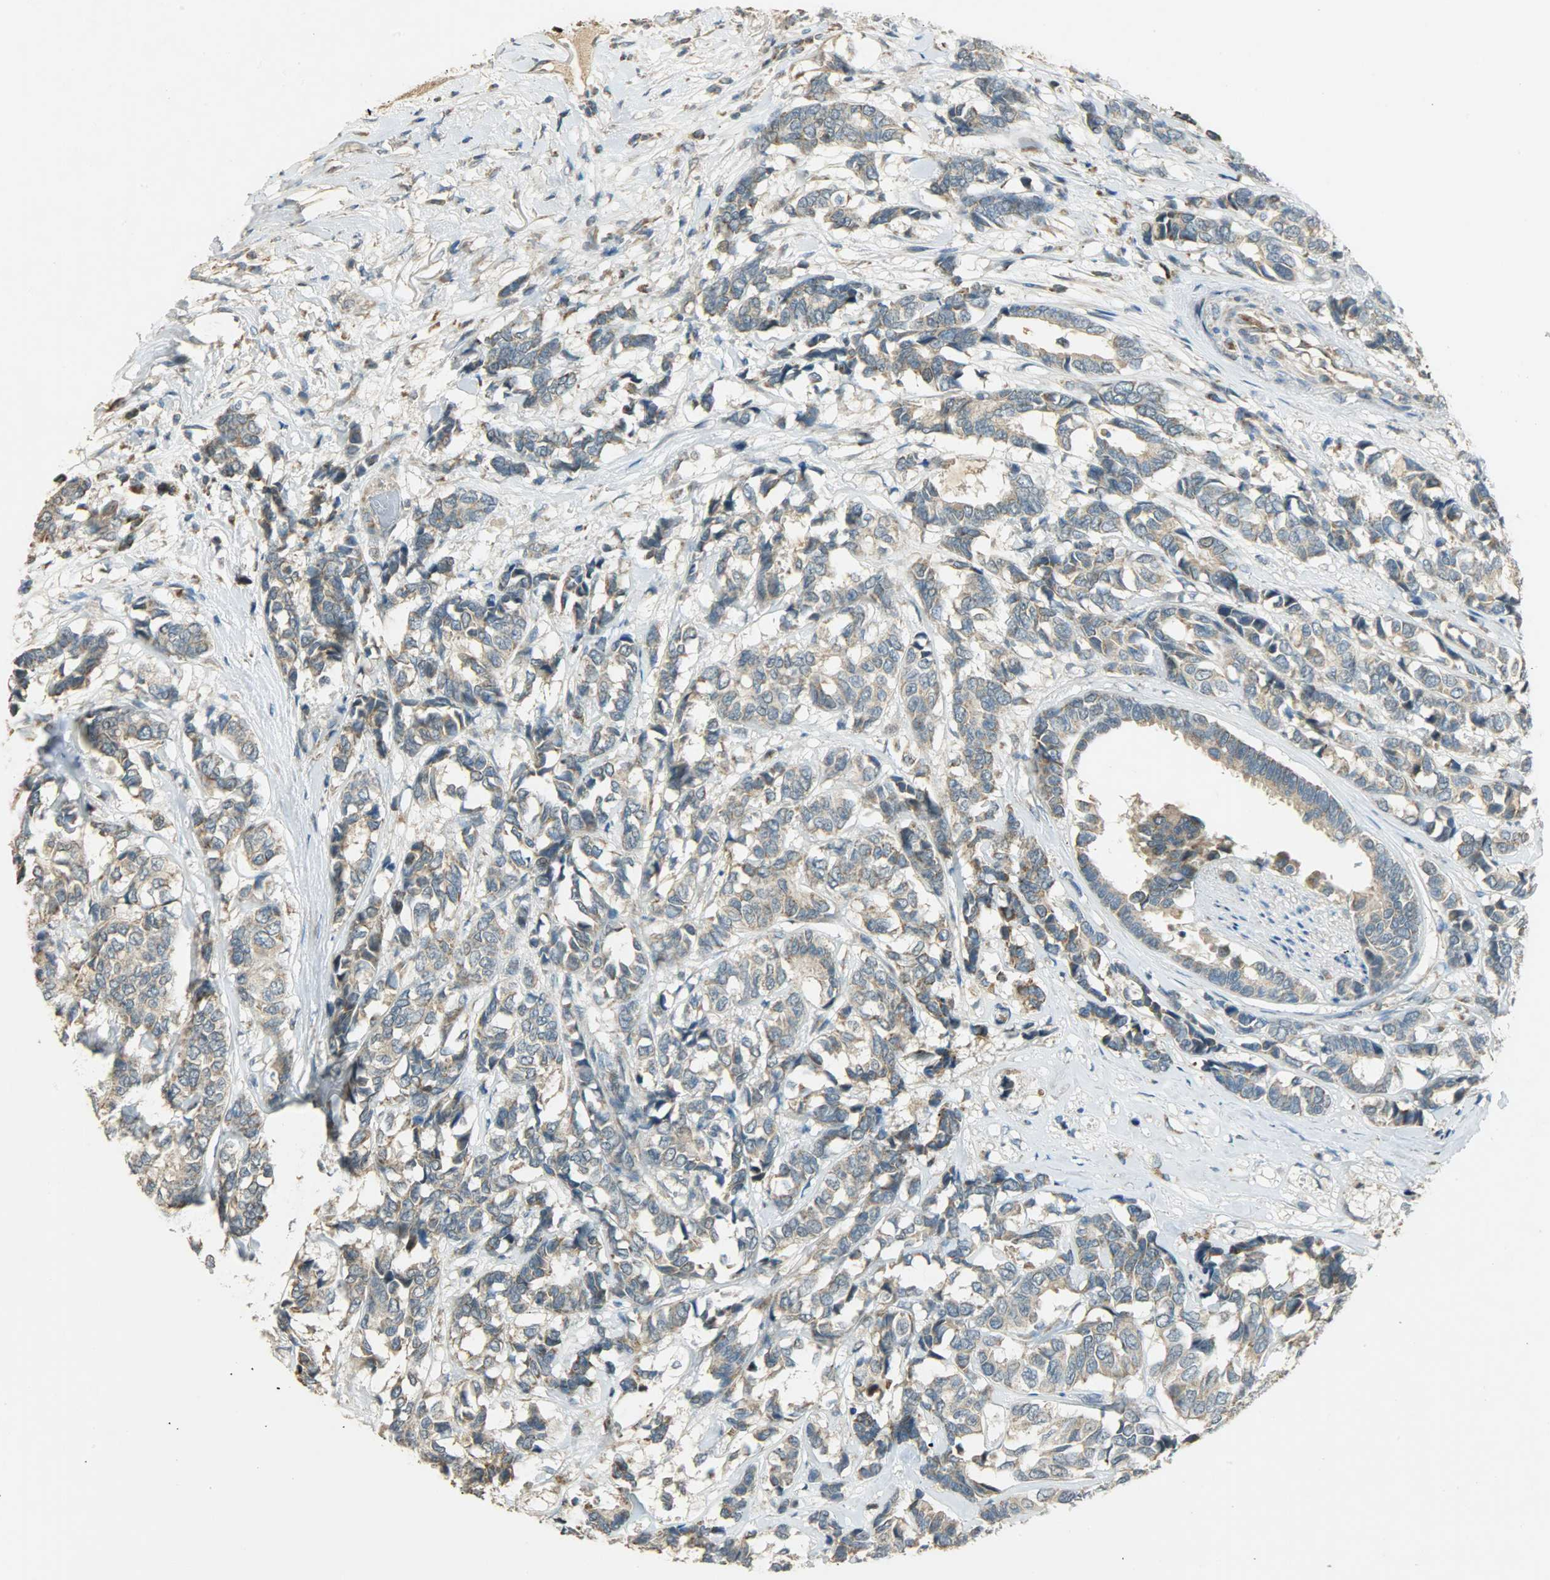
{"staining": {"intensity": "weak", "quantity": ">75%", "location": "cytoplasmic/membranous"}, "tissue": "breast cancer", "cell_type": "Tumor cells", "image_type": "cancer", "snomed": [{"axis": "morphology", "description": "Duct carcinoma"}, {"axis": "topography", "description": "Breast"}], "caption": "An immunohistochemistry histopathology image of neoplastic tissue is shown. Protein staining in brown labels weak cytoplasmic/membranous positivity in intraductal carcinoma (breast) within tumor cells. (Brightfield microscopy of DAB IHC at high magnification).", "gene": "HDHD5", "patient": {"sex": "female", "age": 87}}